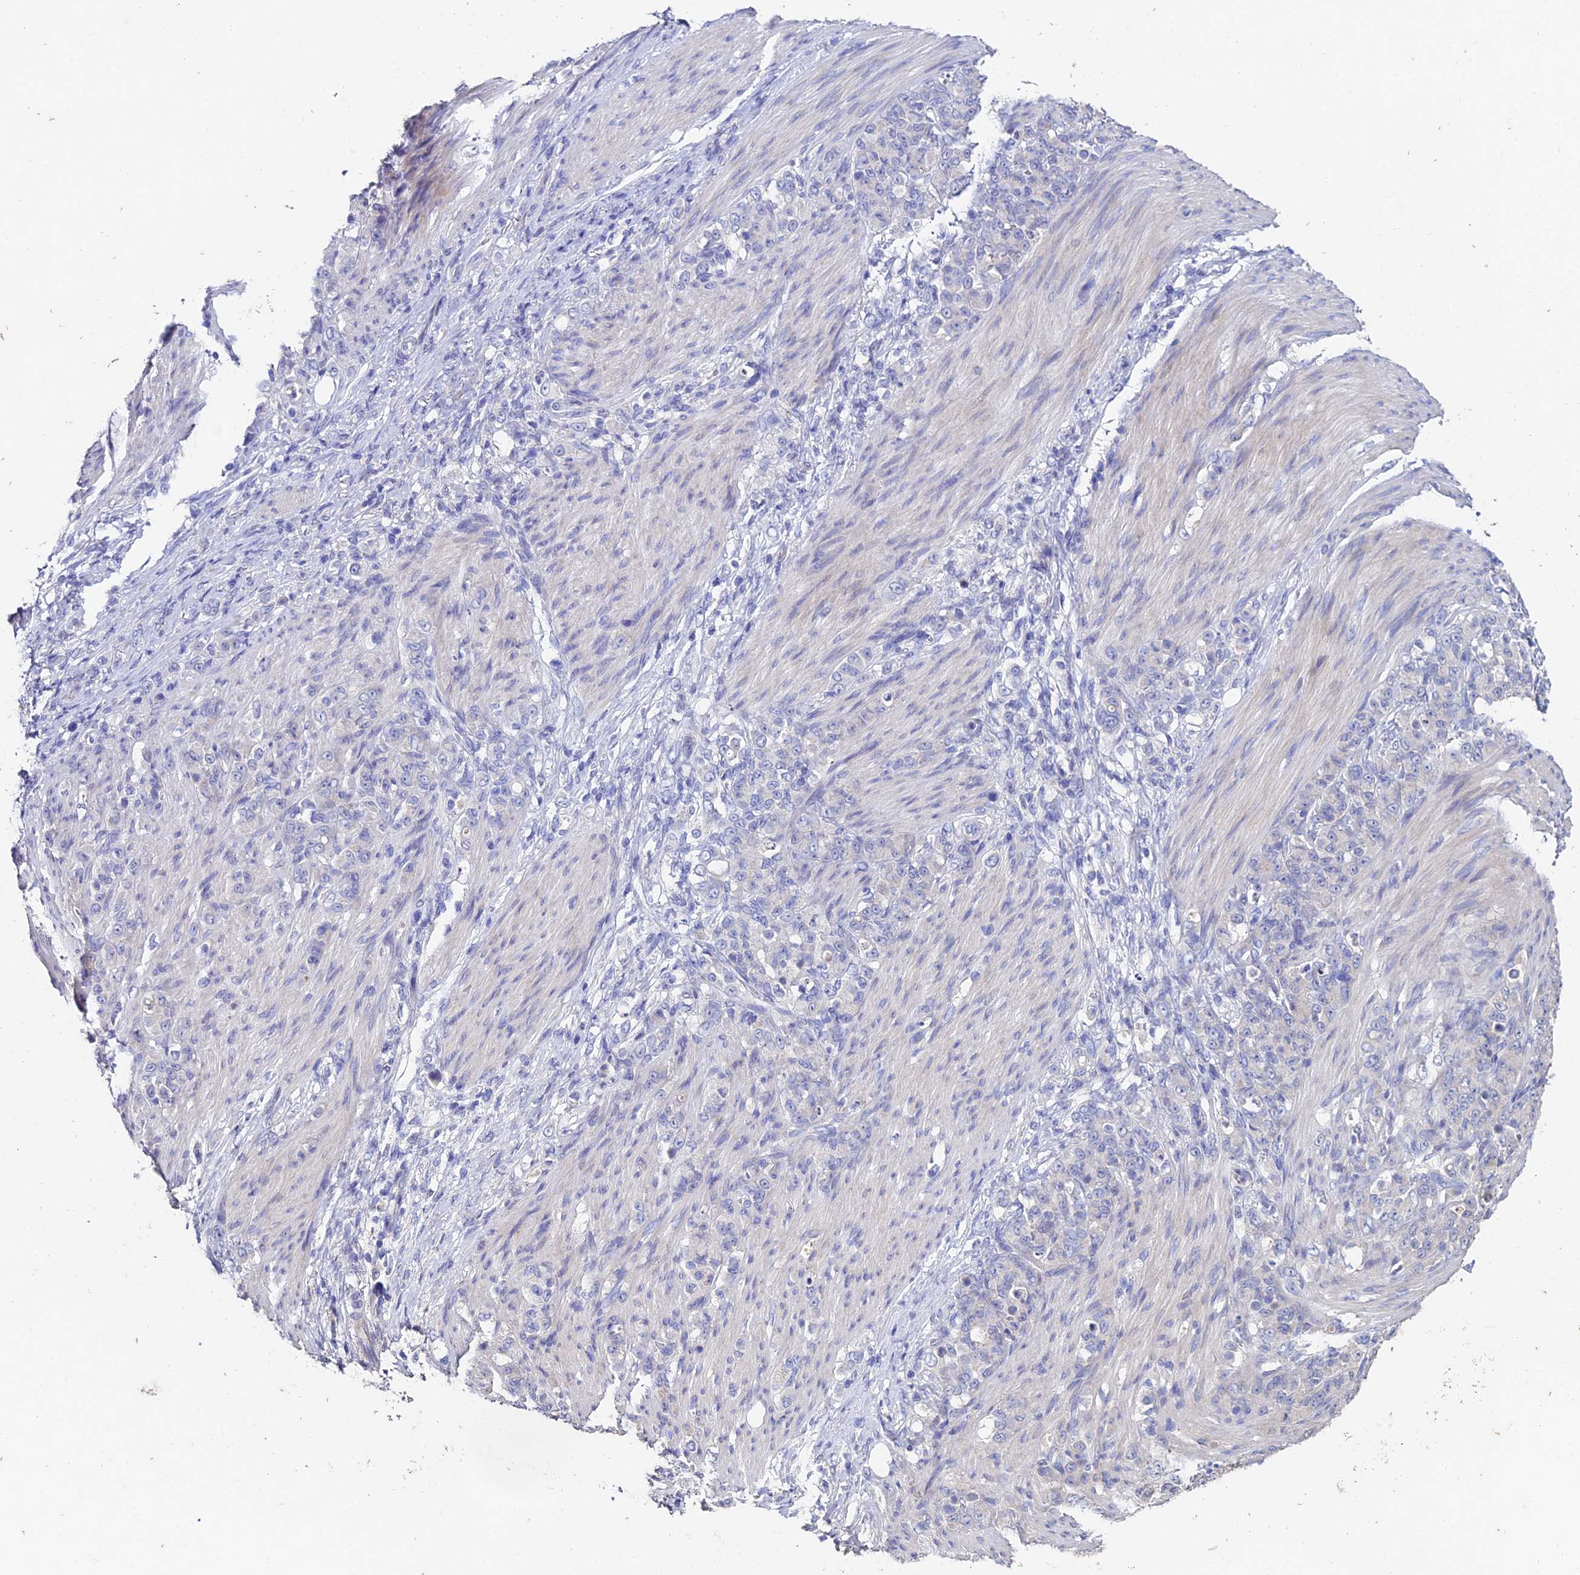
{"staining": {"intensity": "negative", "quantity": "none", "location": "none"}, "tissue": "stomach cancer", "cell_type": "Tumor cells", "image_type": "cancer", "snomed": [{"axis": "morphology", "description": "Adenocarcinoma, NOS"}, {"axis": "topography", "description": "Stomach"}], "caption": "This is an immunohistochemistry histopathology image of human stomach cancer (adenocarcinoma). There is no staining in tumor cells.", "gene": "ESRRG", "patient": {"sex": "female", "age": 79}}